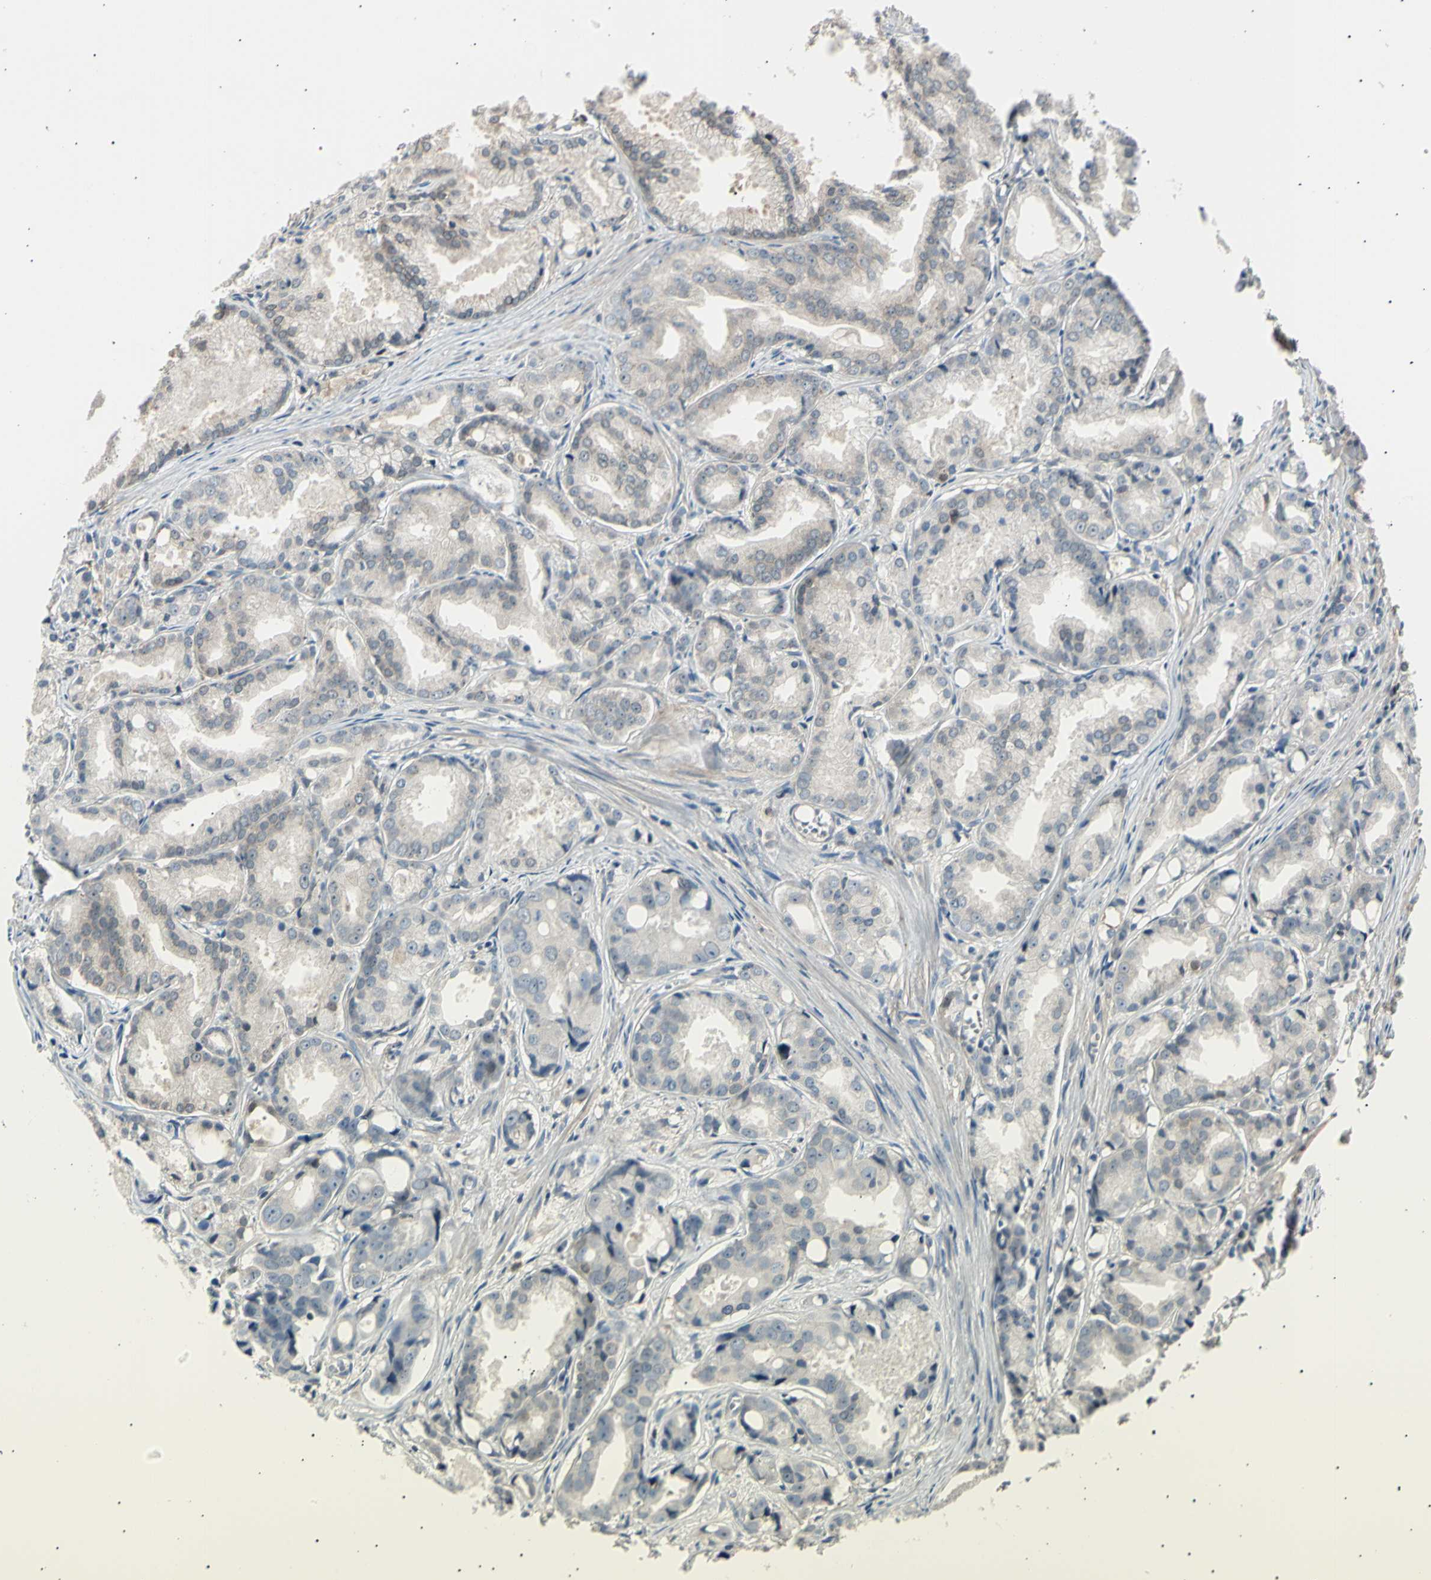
{"staining": {"intensity": "weak", "quantity": "<25%", "location": "cytoplasmic/membranous"}, "tissue": "prostate cancer", "cell_type": "Tumor cells", "image_type": "cancer", "snomed": [{"axis": "morphology", "description": "Adenocarcinoma, Low grade"}, {"axis": "topography", "description": "Prostate"}], "caption": "Histopathology image shows no protein expression in tumor cells of prostate cancer (adenocarcinoma (low-grade)) tissue.", "gene": "LHPP", "patient": {"sex": "male", "age": 72}}